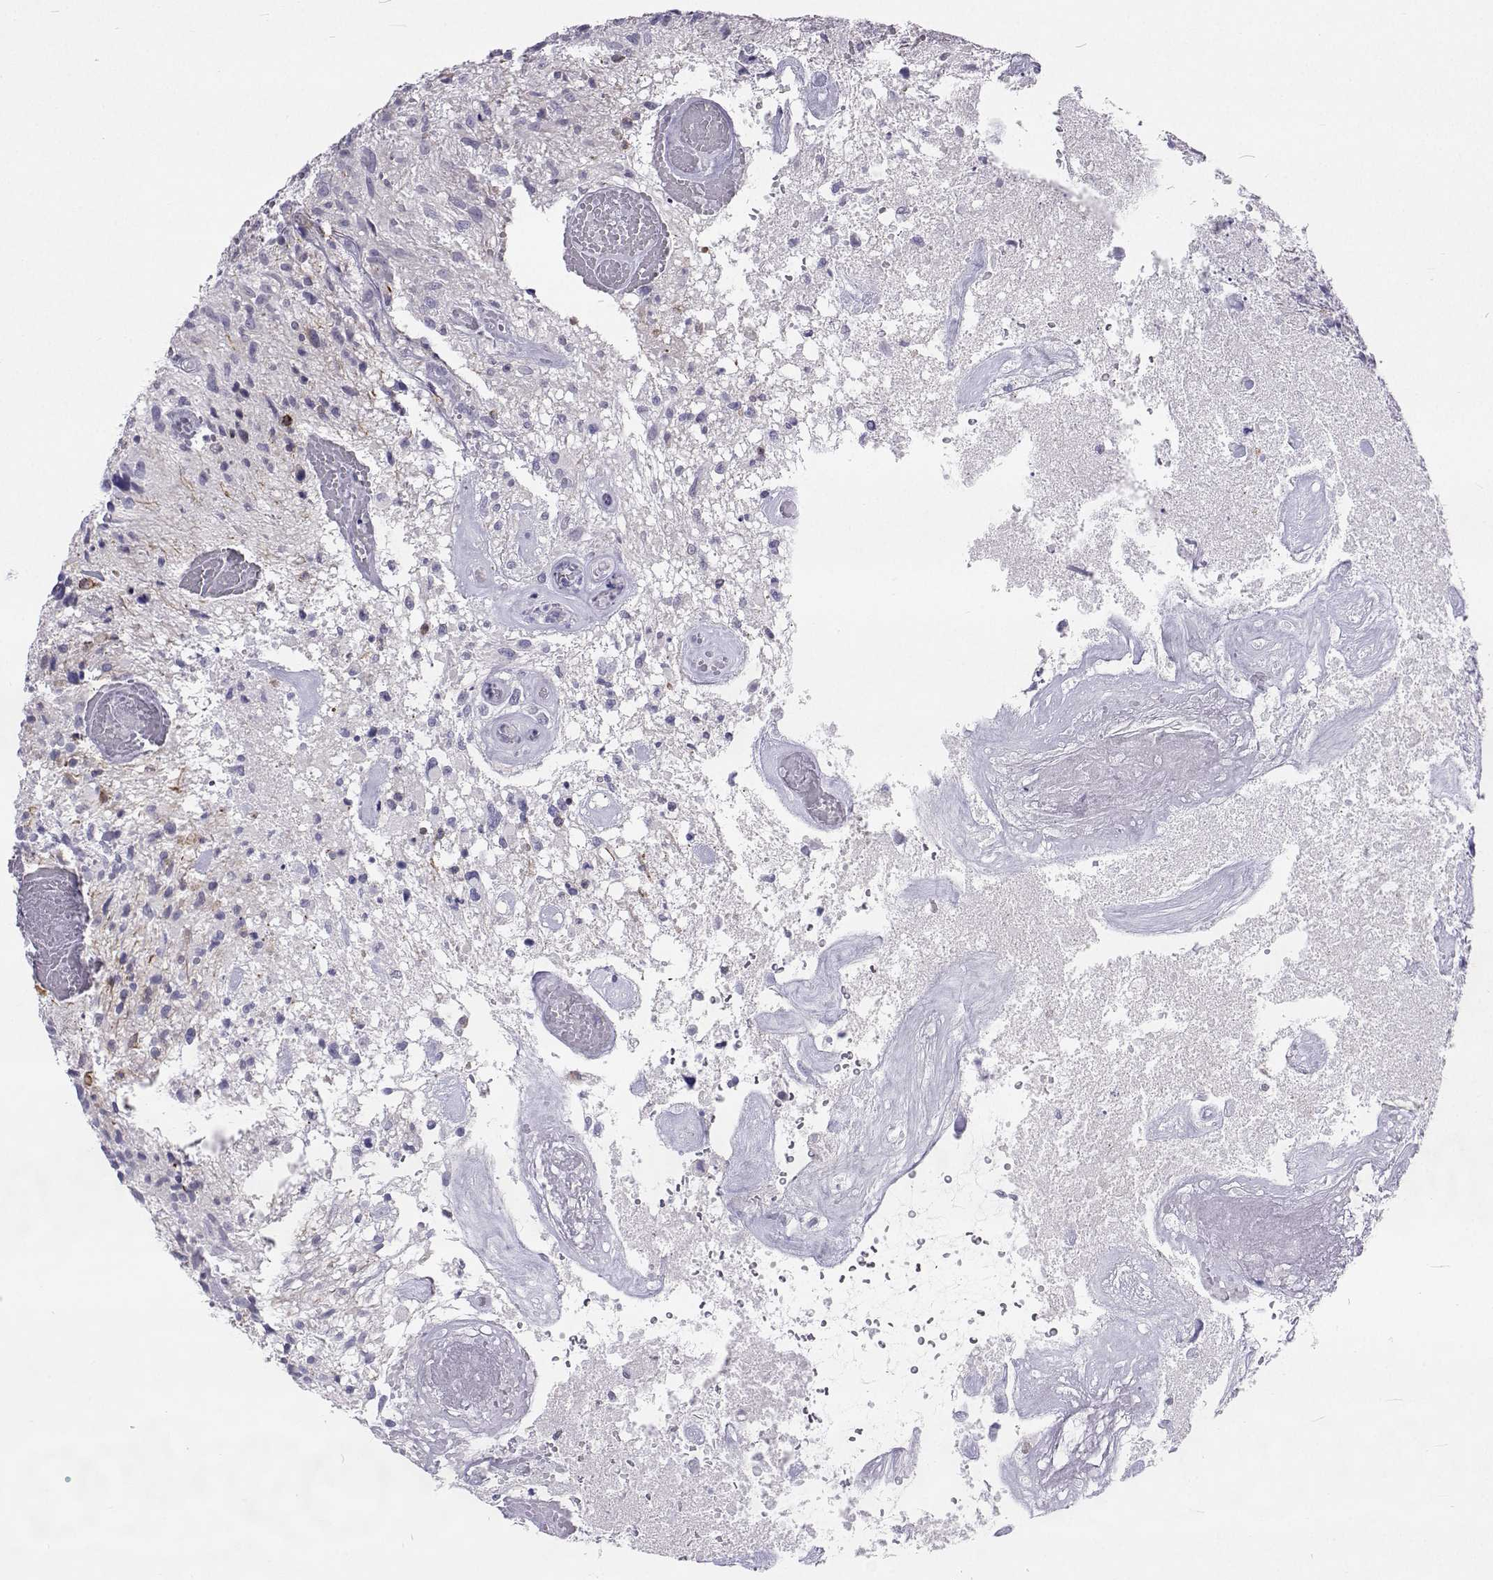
{"staining": {"intensity": "negative", "quantity": "none", "location": "none"}, "tissue": "glioma", "cell_type": "Tumor cells", "image_type": "cancer", "snomed": [{"axis": "morphology", "description": "Glioma, malignant, High grade"}, {"axis": "topography", "description": "Brain"}], "caption": "This is an immunohistochemistry (IHC) photomicrograph of glioma. There is no staining in tumor cells.", "gene": "GALM", "patient": {"sex": "male", "age": 75}}